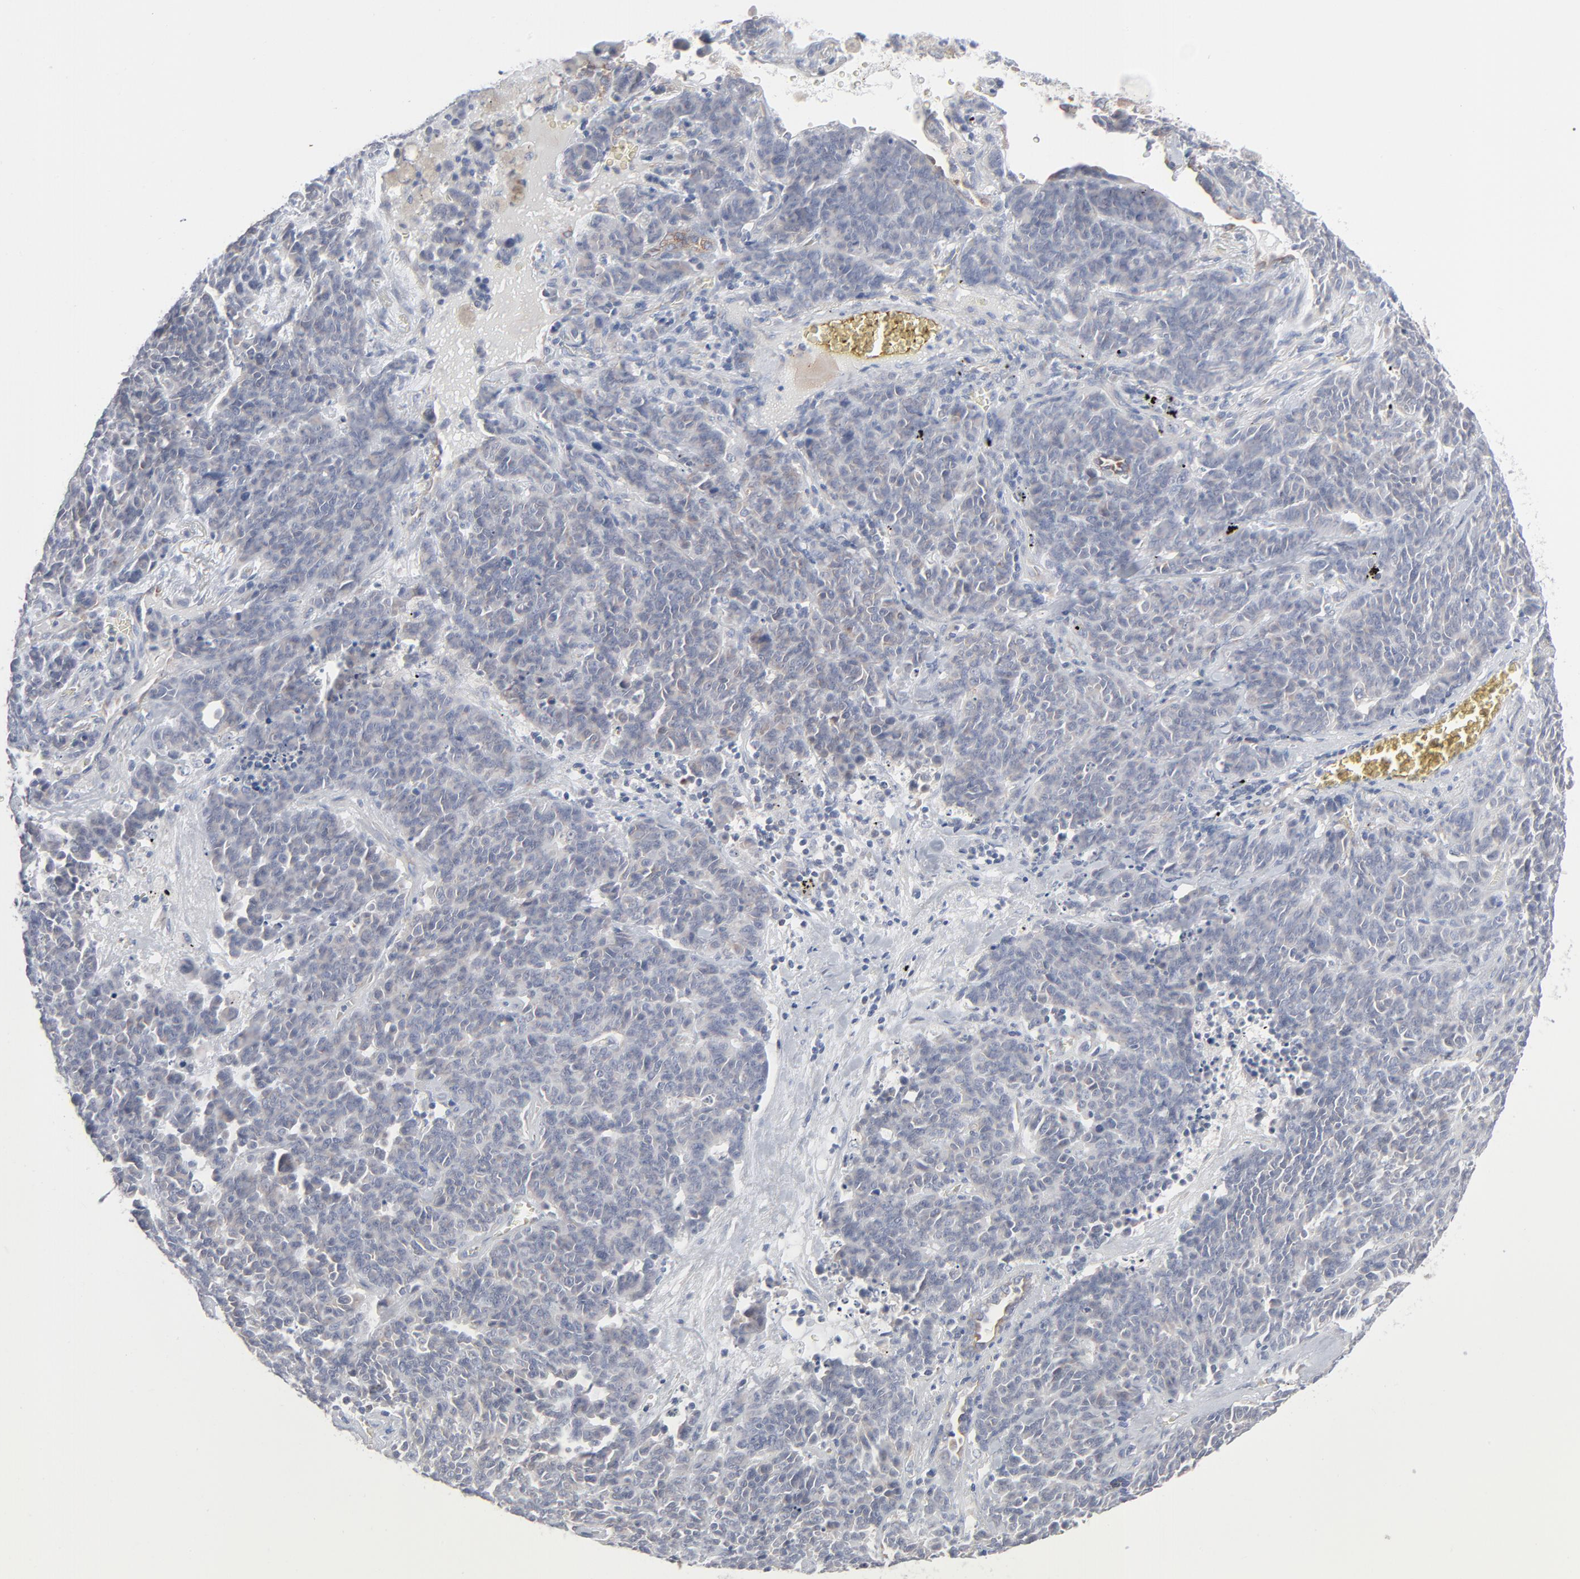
{"staining": {"intensity": "negative", "quantity": "none", "location": "none"}, "tissue": "lung cancer", "cell_type": "Tumor cells", "image_type": "cancer", "snomed": [{"axis": "morphology", "description": "Neoplasm, malignant, NOS"}, {"axis": "topography", "description": "Lung"}], "caption": "This is a micrograph of IHC staining of lung cancer (malignant neoplasm), which shows no expression in tumor cells.", "gene": "KDSR", "patient": {"sex": "female", "age": 58}}